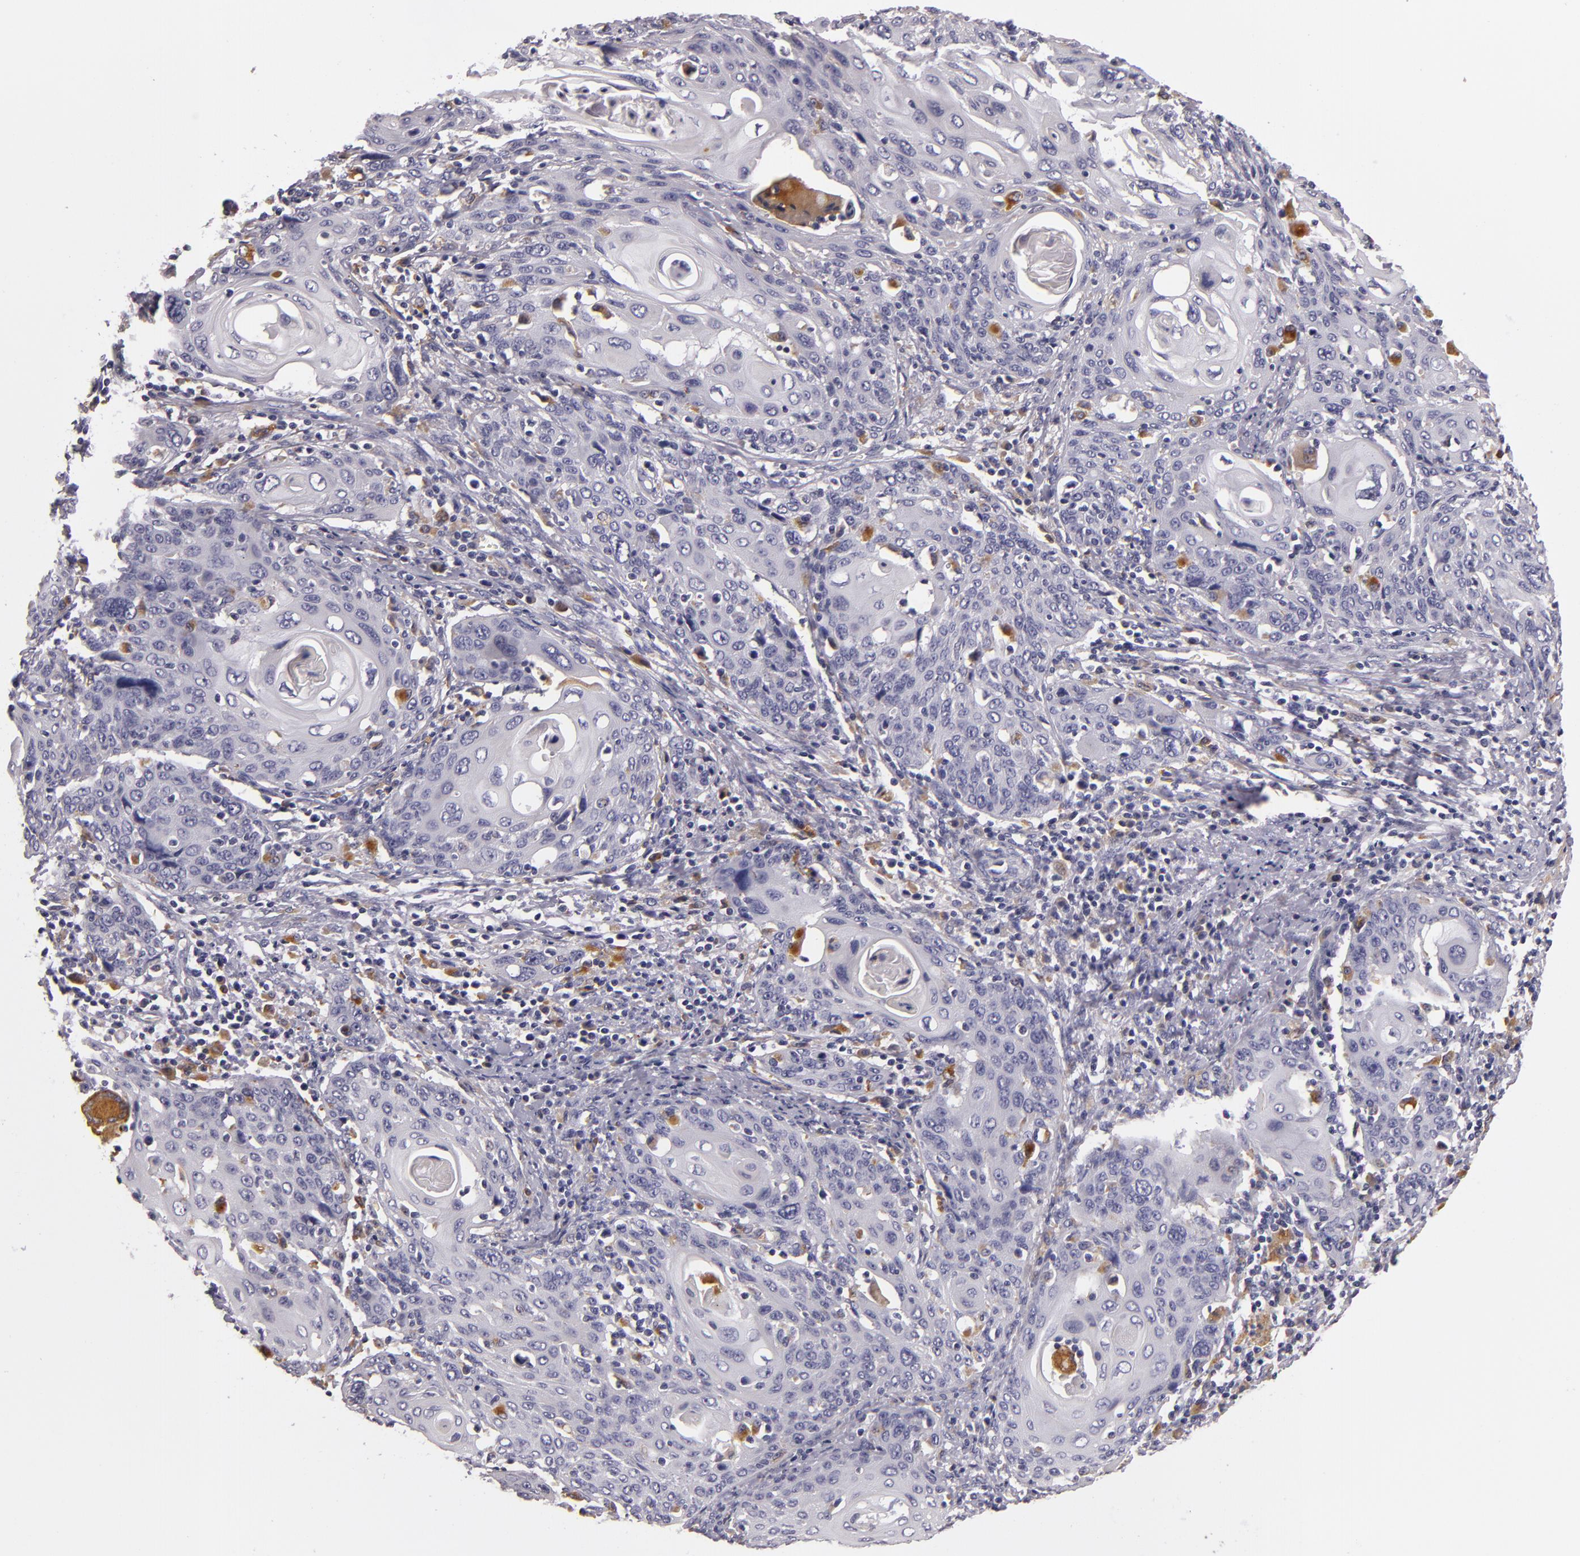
{"staining": {"intensity": "negative", "quantity": "none", "location": "none"}, "tissue": "cervical cancer", "cell_type": "Tumor cells", "image_type": "cancer", "snomed": [{"axis": "morphology", "description": "Squamous cell carcinoma, NOS"}, {"axis": "topography", "description": "Cervix"}], "caption": "High magnification brightfield microscopy of cervical cancer stained with DAB (3,3'-diaminobenzidine) (brown) and counterstained with hematoxylin (blue): tumor cells show no significant positivity.", "gene": "TLR8", "patient": {"sex": "female", "age": 54}}